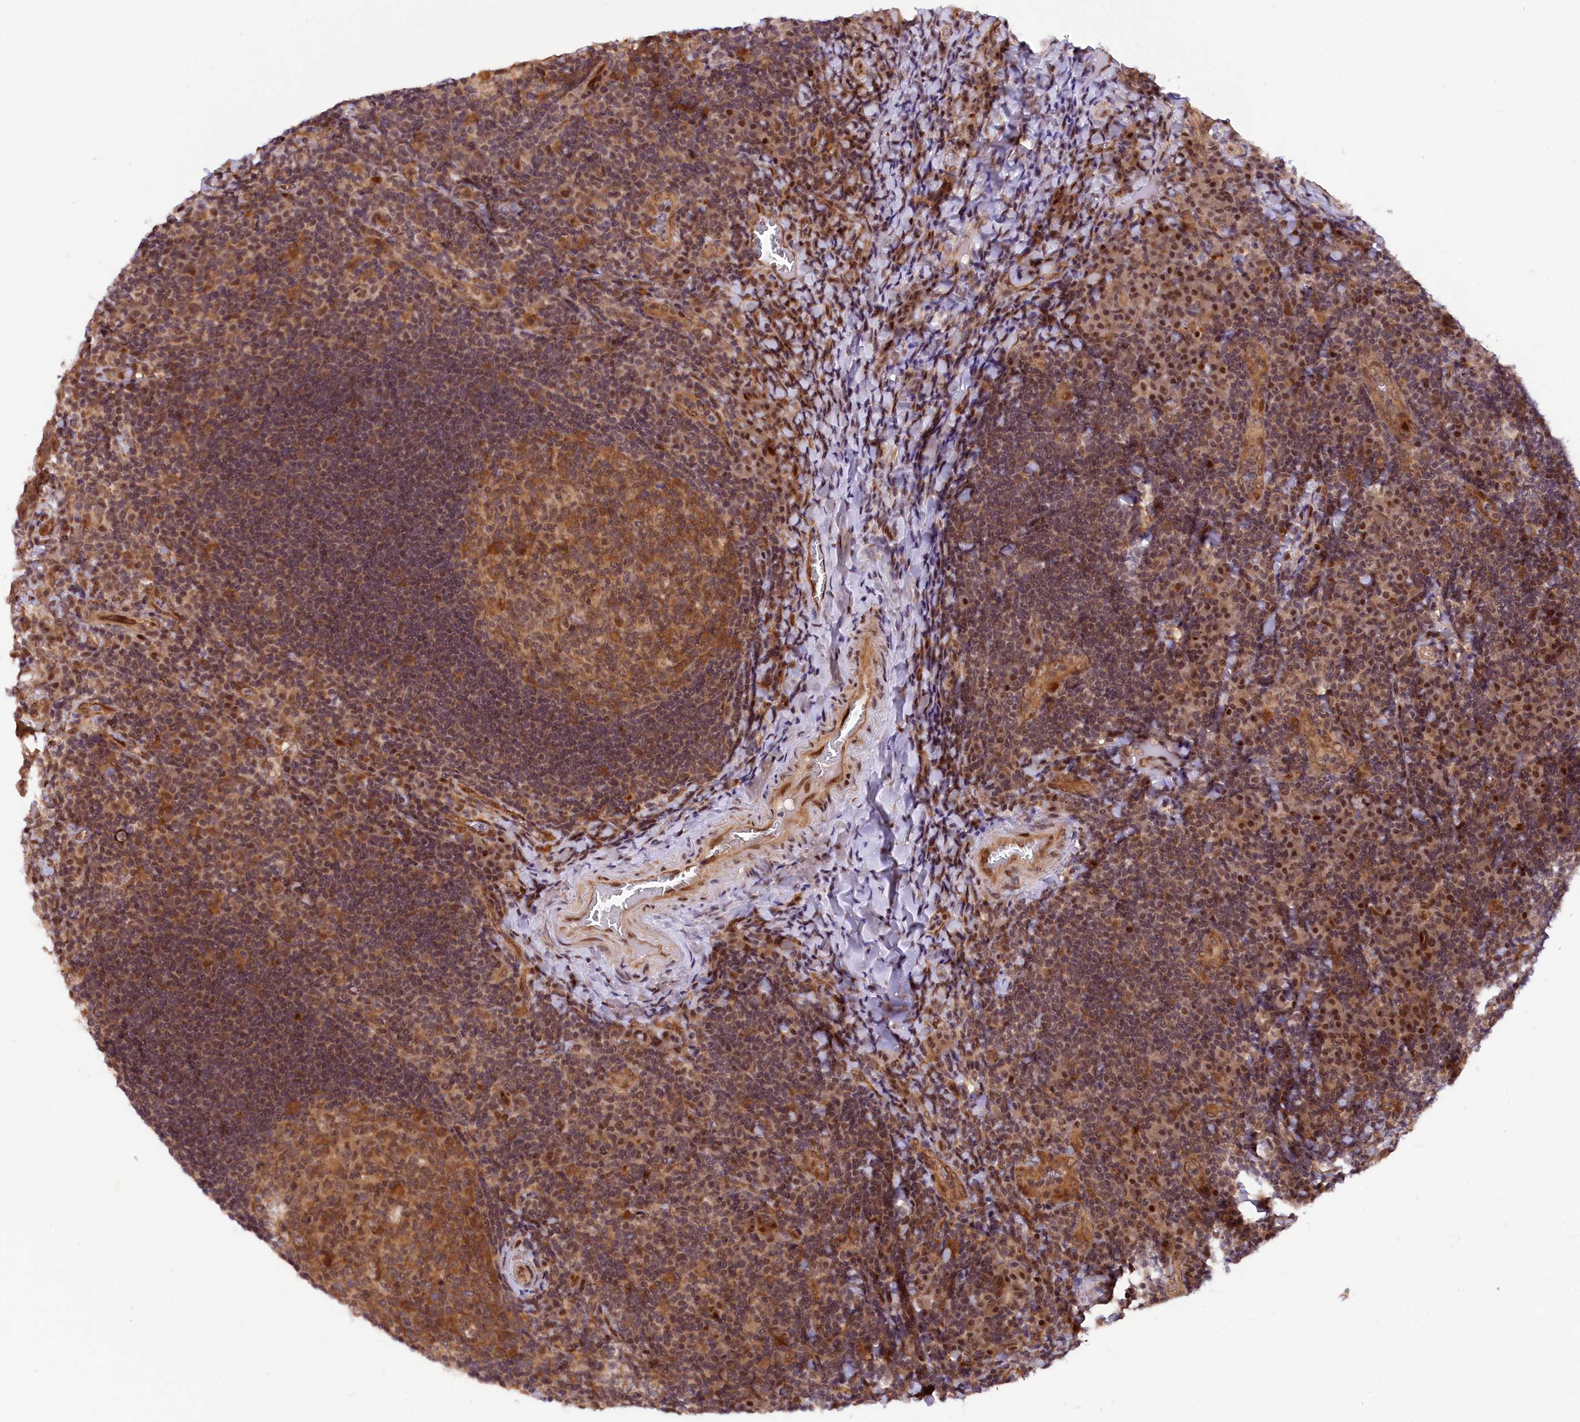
{"staining": {"intensity": "moderate", "quantity": ">75%", "location": "cytoplasmic/membranous"}, "tissue": "tonsil", "cell_type": "Germinal center cells", "image_type": "normal", "snomed": [{"axis": "morphology", "description": "Normal tissue, NOS"}, {"axis": "topography", "description": "Tonsil"}], "caption": "Immunohistochemical staining of unremarkable human tonsil reveals >75% levels of moderate cytoplasmic/membranous protein positivity in about >75% of germinal center cells.", "gene": "SAMD4A", "patient": {"sex": "male", "age": 17}}